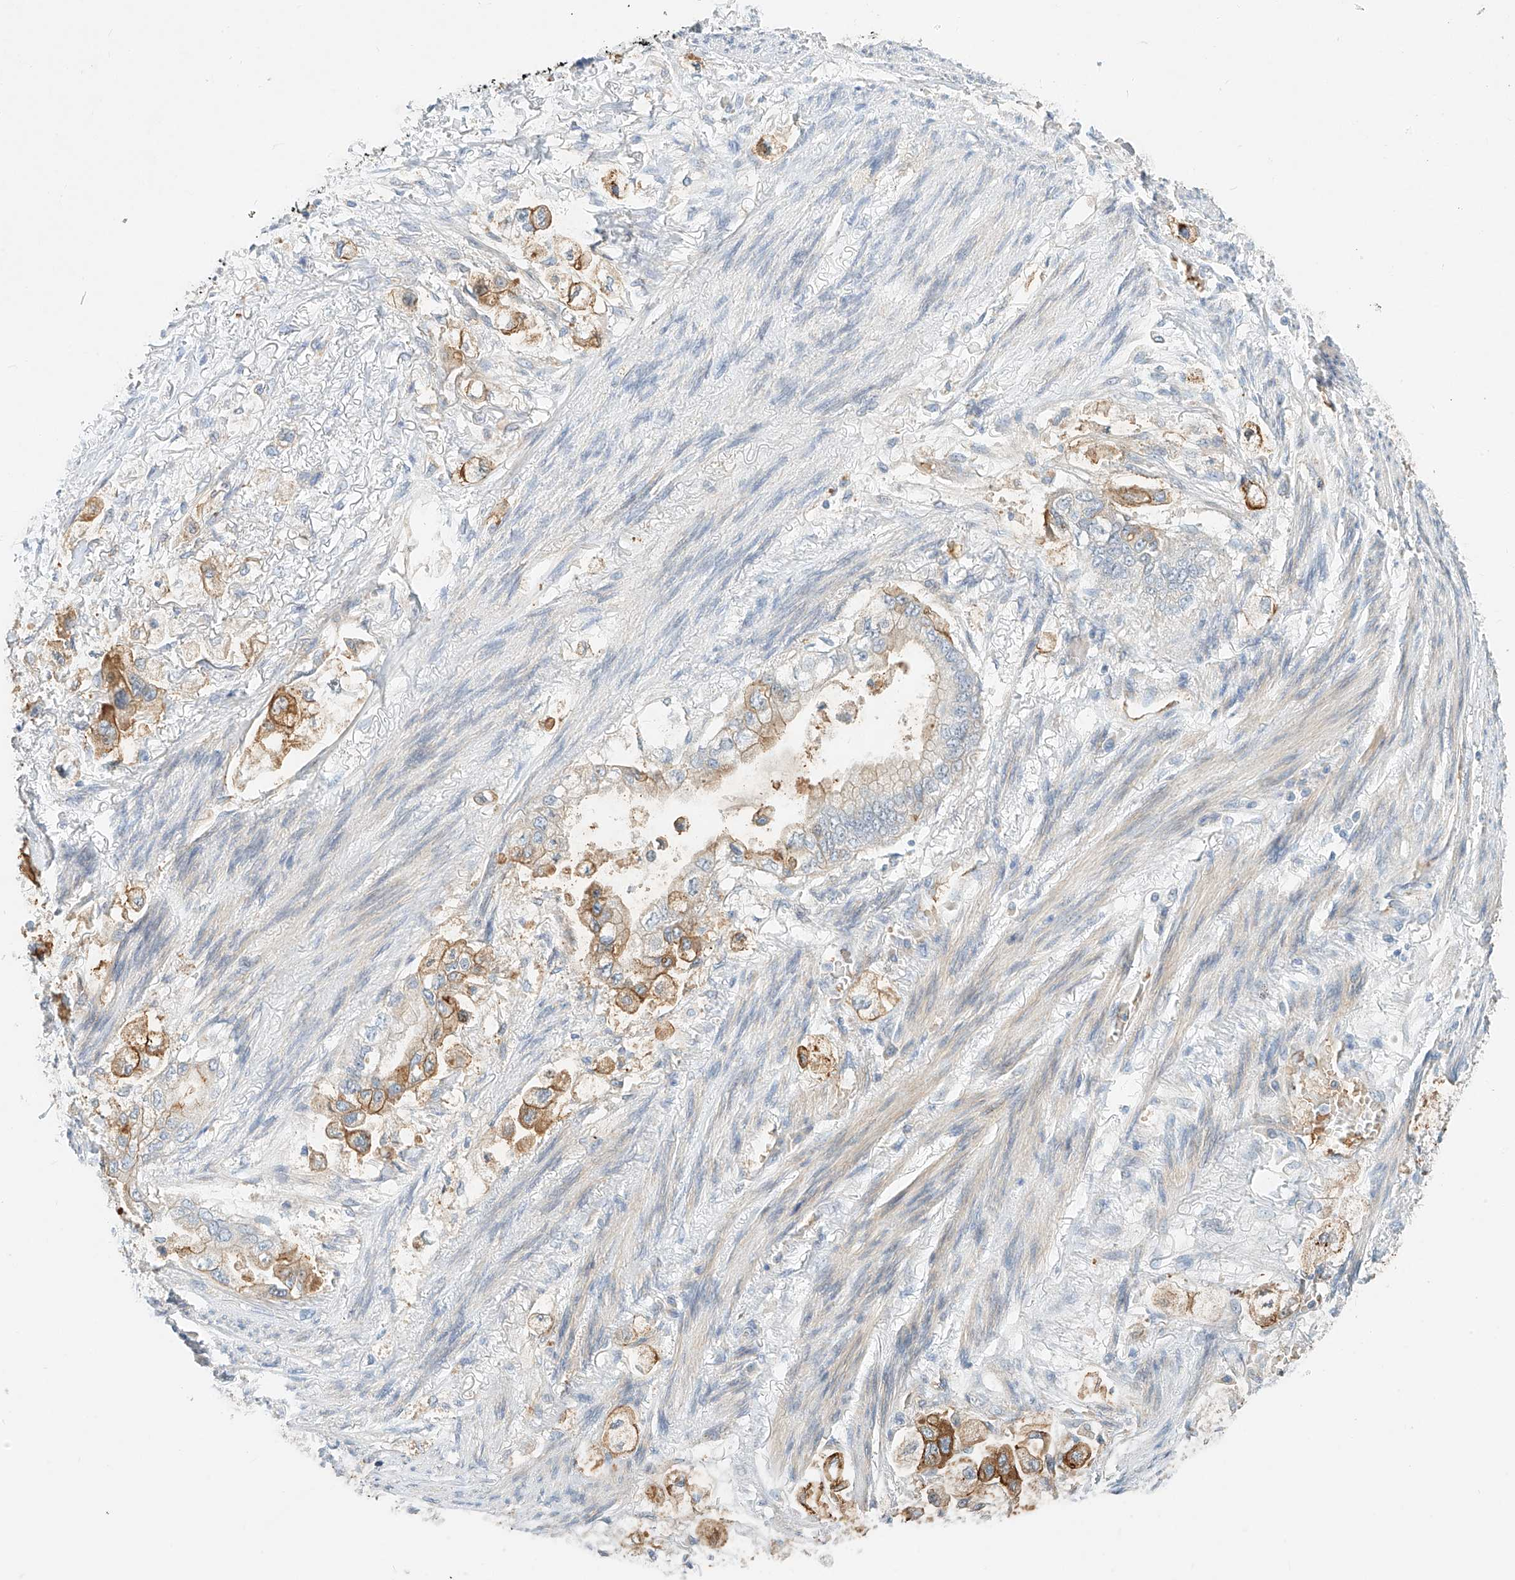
{"staining": {"intensity": "moderate", "quantity": "25%-75%", "location": "cytoplasmic/membranous"}, "tissue": "stomach cancer", "cell_type": "Tumor cells", "image_type": "cancer", "snomed": [{"axis": "morphology", "description": "Adenocarcinoma, NOS"}, {"axis": "topography", "description": "Stomach"}], "caption": "Immunohistochemistry histopathology image of neoplastic tissue: human stomach cancer stained using immunohistochemistry reveals medium levels of moderate protein expression localized specifically in the cytoplasmic/membranous of tumor cells, appearing as a cytoplasmic/membranous brown color.", "gene": "SYTL3", "patient": {"sex": "male", "age": 62}}